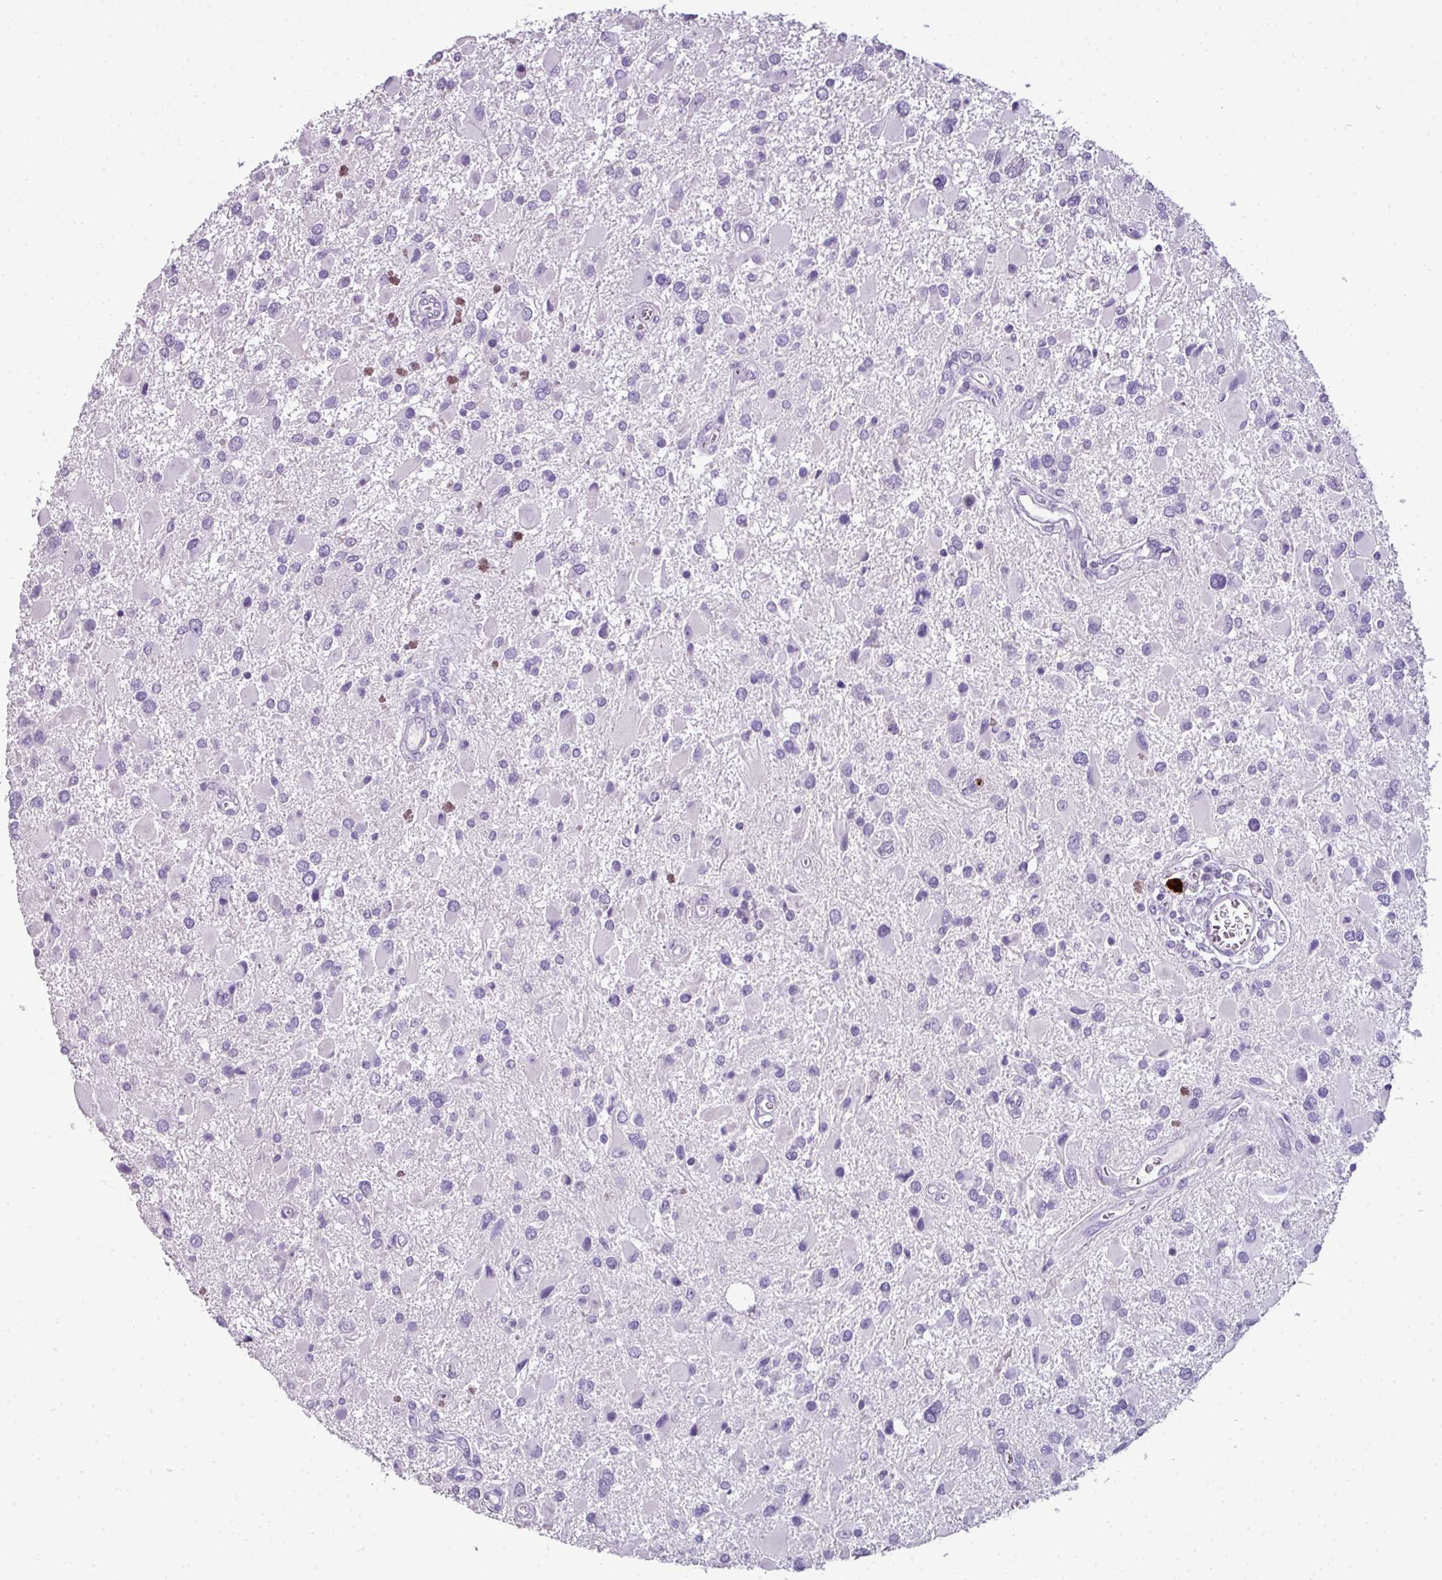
{"staining": {"intensity": "negative", "quantity": "none", "location": "none"}, "tissue": "glioma", "cell_type": "Tumor cells", "image_type": "cancer", "snomed": [{"axis": "morphology", "description": "Glioma, malignant, High grade"}, {"axis": "topography", "description": "Brain"}], "caption": "Glioma was stained to show a protein in brown. There is no significant expression in tumor cells.", "gene": "CTSG", "patient": {"sex": "male", "age": 53}}